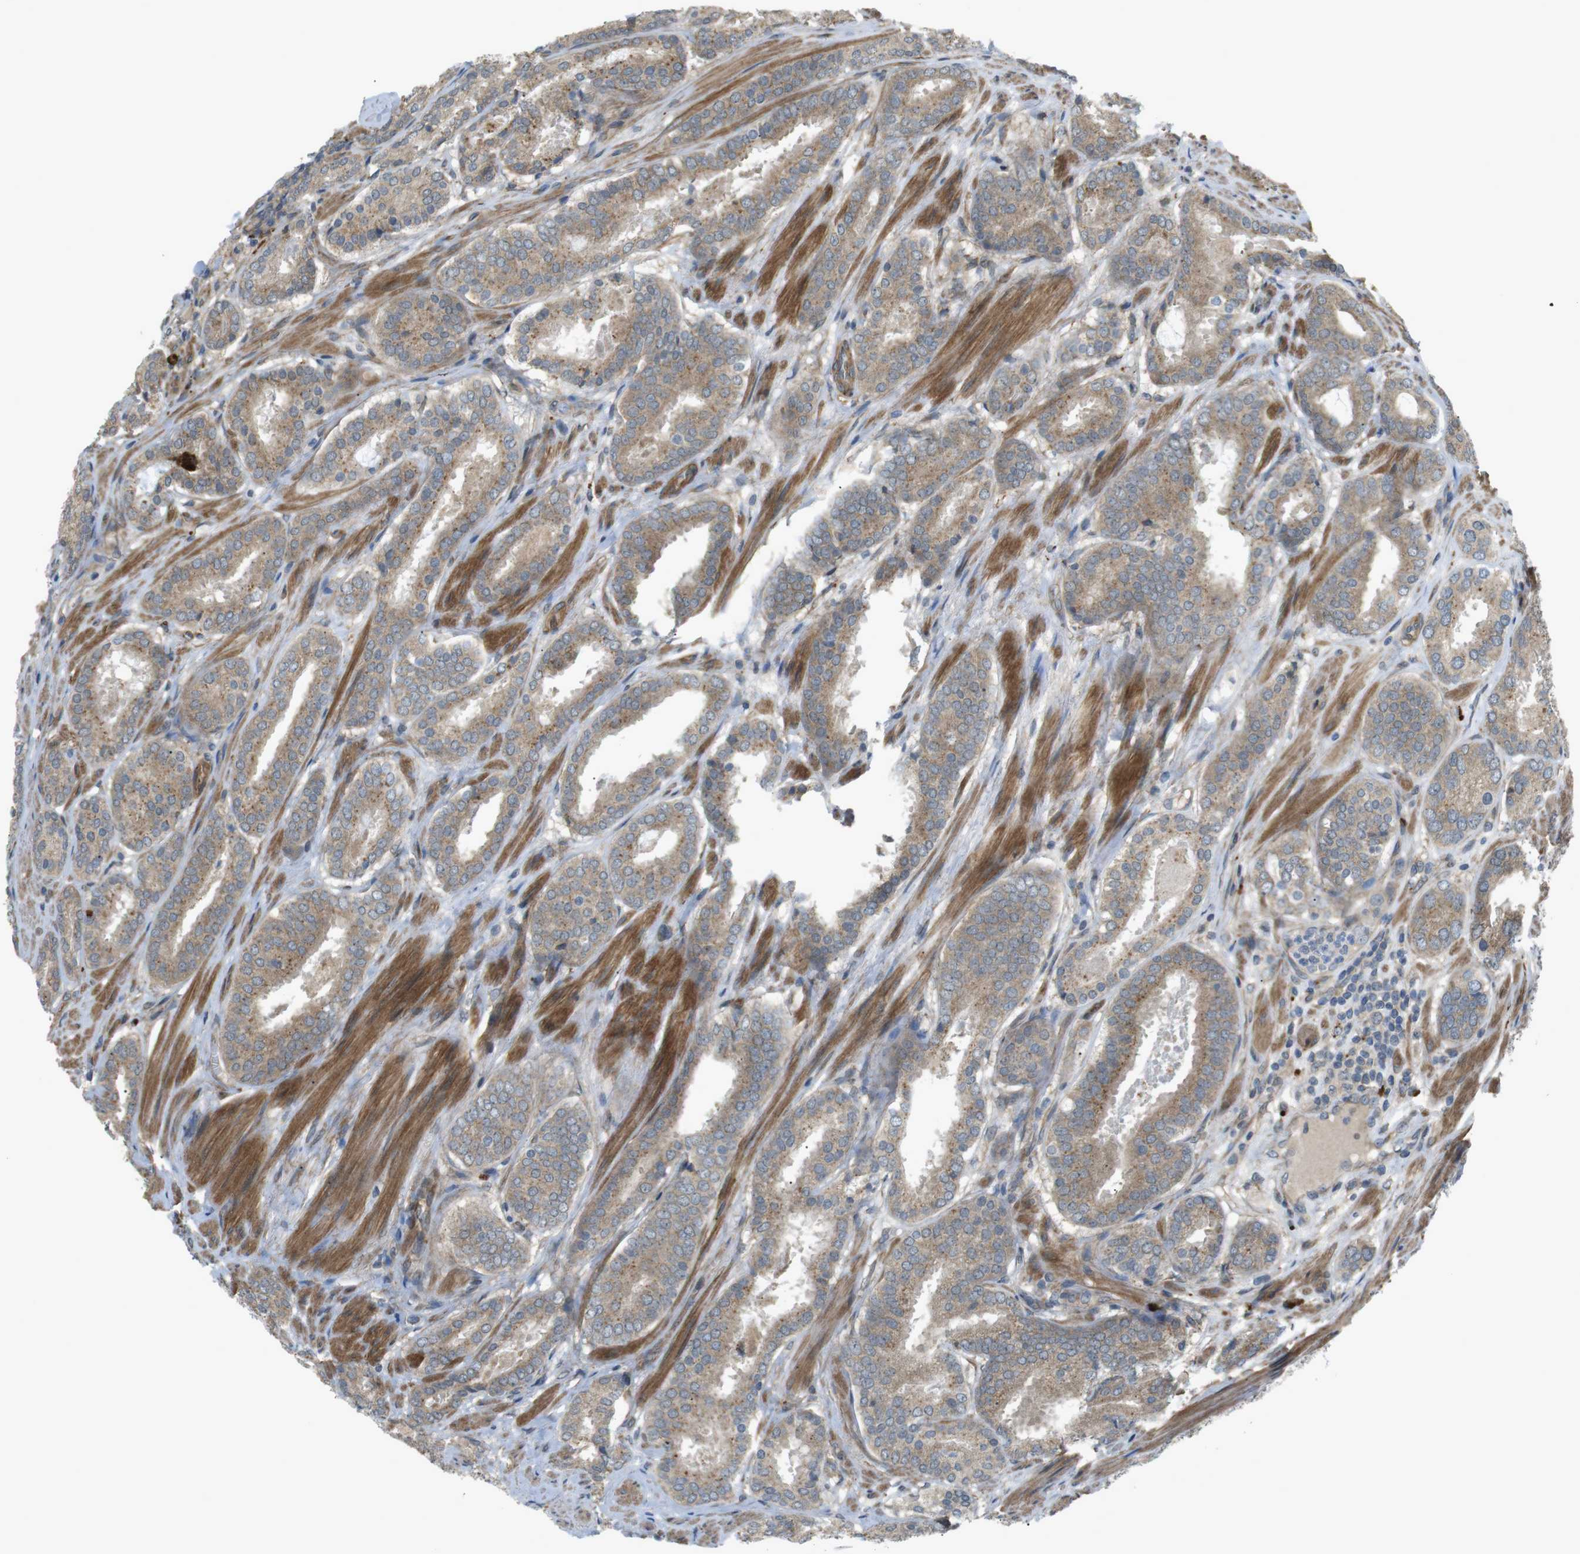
{"staining": {"intensity": "moderate", "quantity": ">75%", "location": "cytoplasmic/membranous"}, "tissue": "prostate cancer", "cell_type": "Tumor cells", "image_type": "cancer", "snomed": [{"axis": "morphology", "description": "Adenocarcinoma, Low grade"}, {"axis": "topography", "description": "Prostate"}], "caption": "This photomicrograph demonstrates immunohistochemistry staining of prostate adenocarcinoma (low-grade), with medium moderate cytoplasmic/membranous expression in approximately >75% of tumor cells.", "gene": "KANK2", "patient": {"sex": "male", "age": 69}}